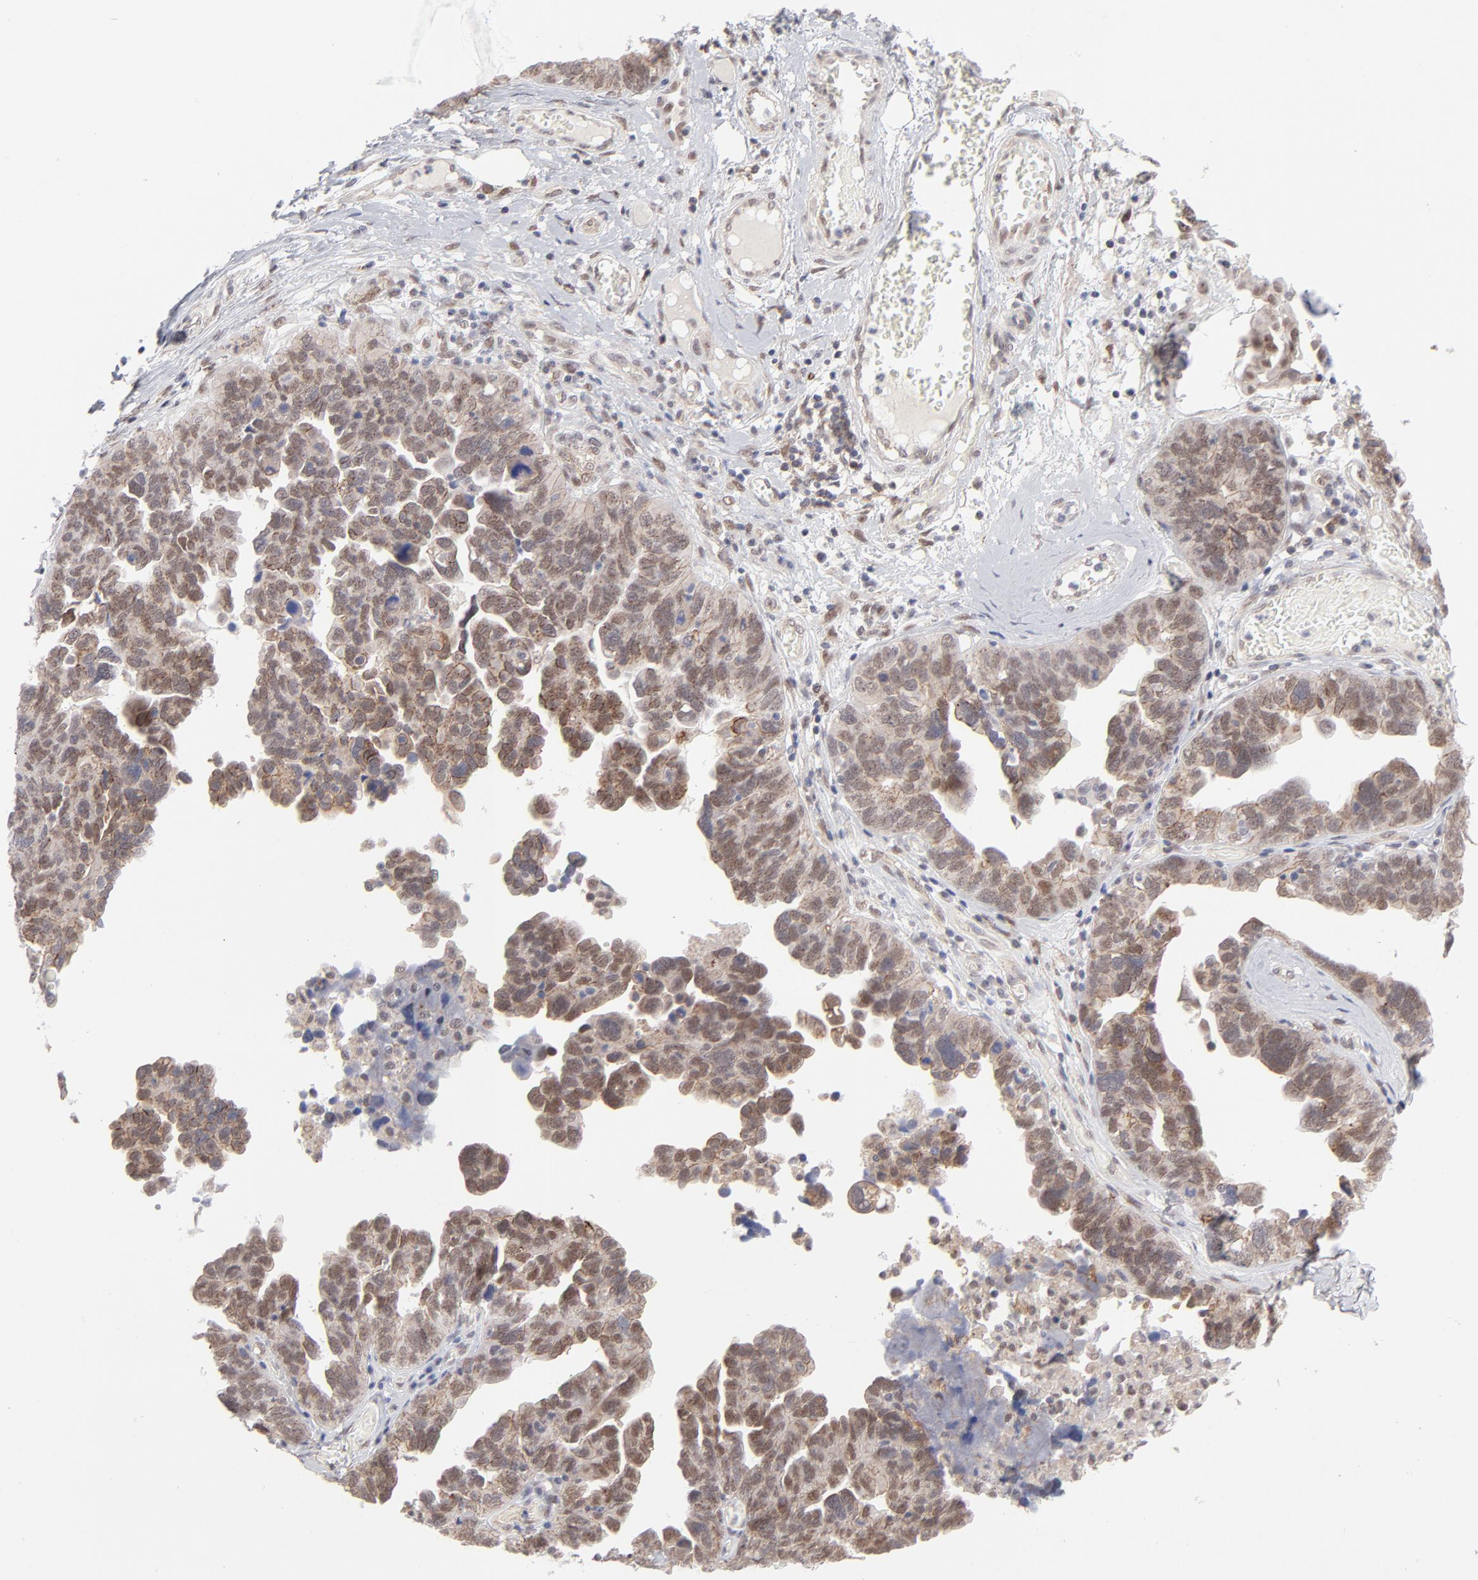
{"staining": {"intensity": "weak", "quantity": "25%-75%", "location": "cytoplasmic/membranous,nuclear"}, "tissue": "ovarian cancer", "cell_type": "Tumor cells", "image_type": "cancer", "snomed": [{"axis": "morphology", "description": "Cystadenocarcinoma, serous, NOS"}, {"axis": "topography", "description": "Ovary"}], "caption": "Immunohistochemistry (DAB (3,3'-diaminobenzidine)) staining of ovarian serous cystadenocarcinoma shows weak cytoplasmic/membranous and nuclear protein positivity in about 25%-75% of tumor cells.", "gene": "NBN", "patient": {"sex": "female", "age": 64}}